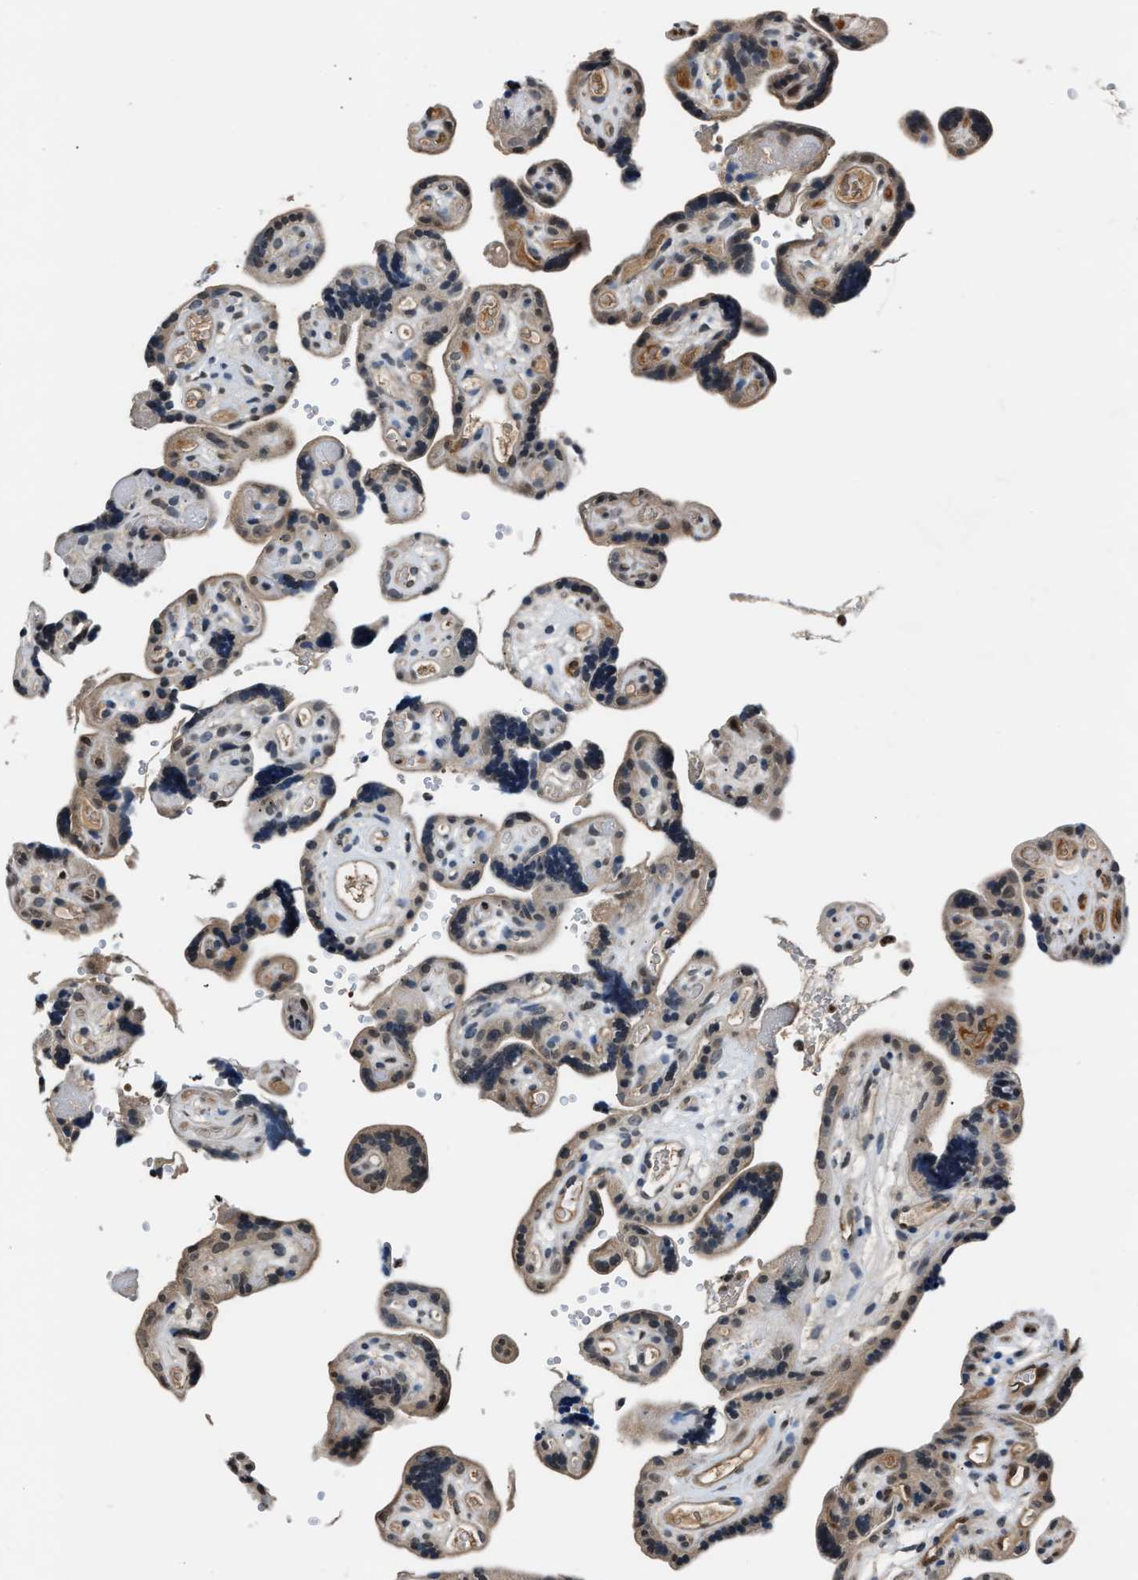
{"staining": {"intensity": "weak", "quantity": "25%-75%", "location": "cytoplasmic/membranous"}, "tissue": "placenta", "cell_type": "Trophoblastic cells", "image_type": "normal", "snomed": [{"axis": "morphology", "description": "Normal tissue, NOS"}, {"axis": "topography", "description": "Placenta"}], "caption": "IHC (DAB (3,3'-diaminobenzidine)) staining of normal human placenta displays weak cytoplasmic/membranous protein expression in approximately 25%-75% of trophoblastic cells. The staining was performed using DAB, with brown indicating positive protein expression. Nuclei are stained blue with hematoxylin.", "gene": "TP53I3", "patient": {"sex": "female", "age": 30}}